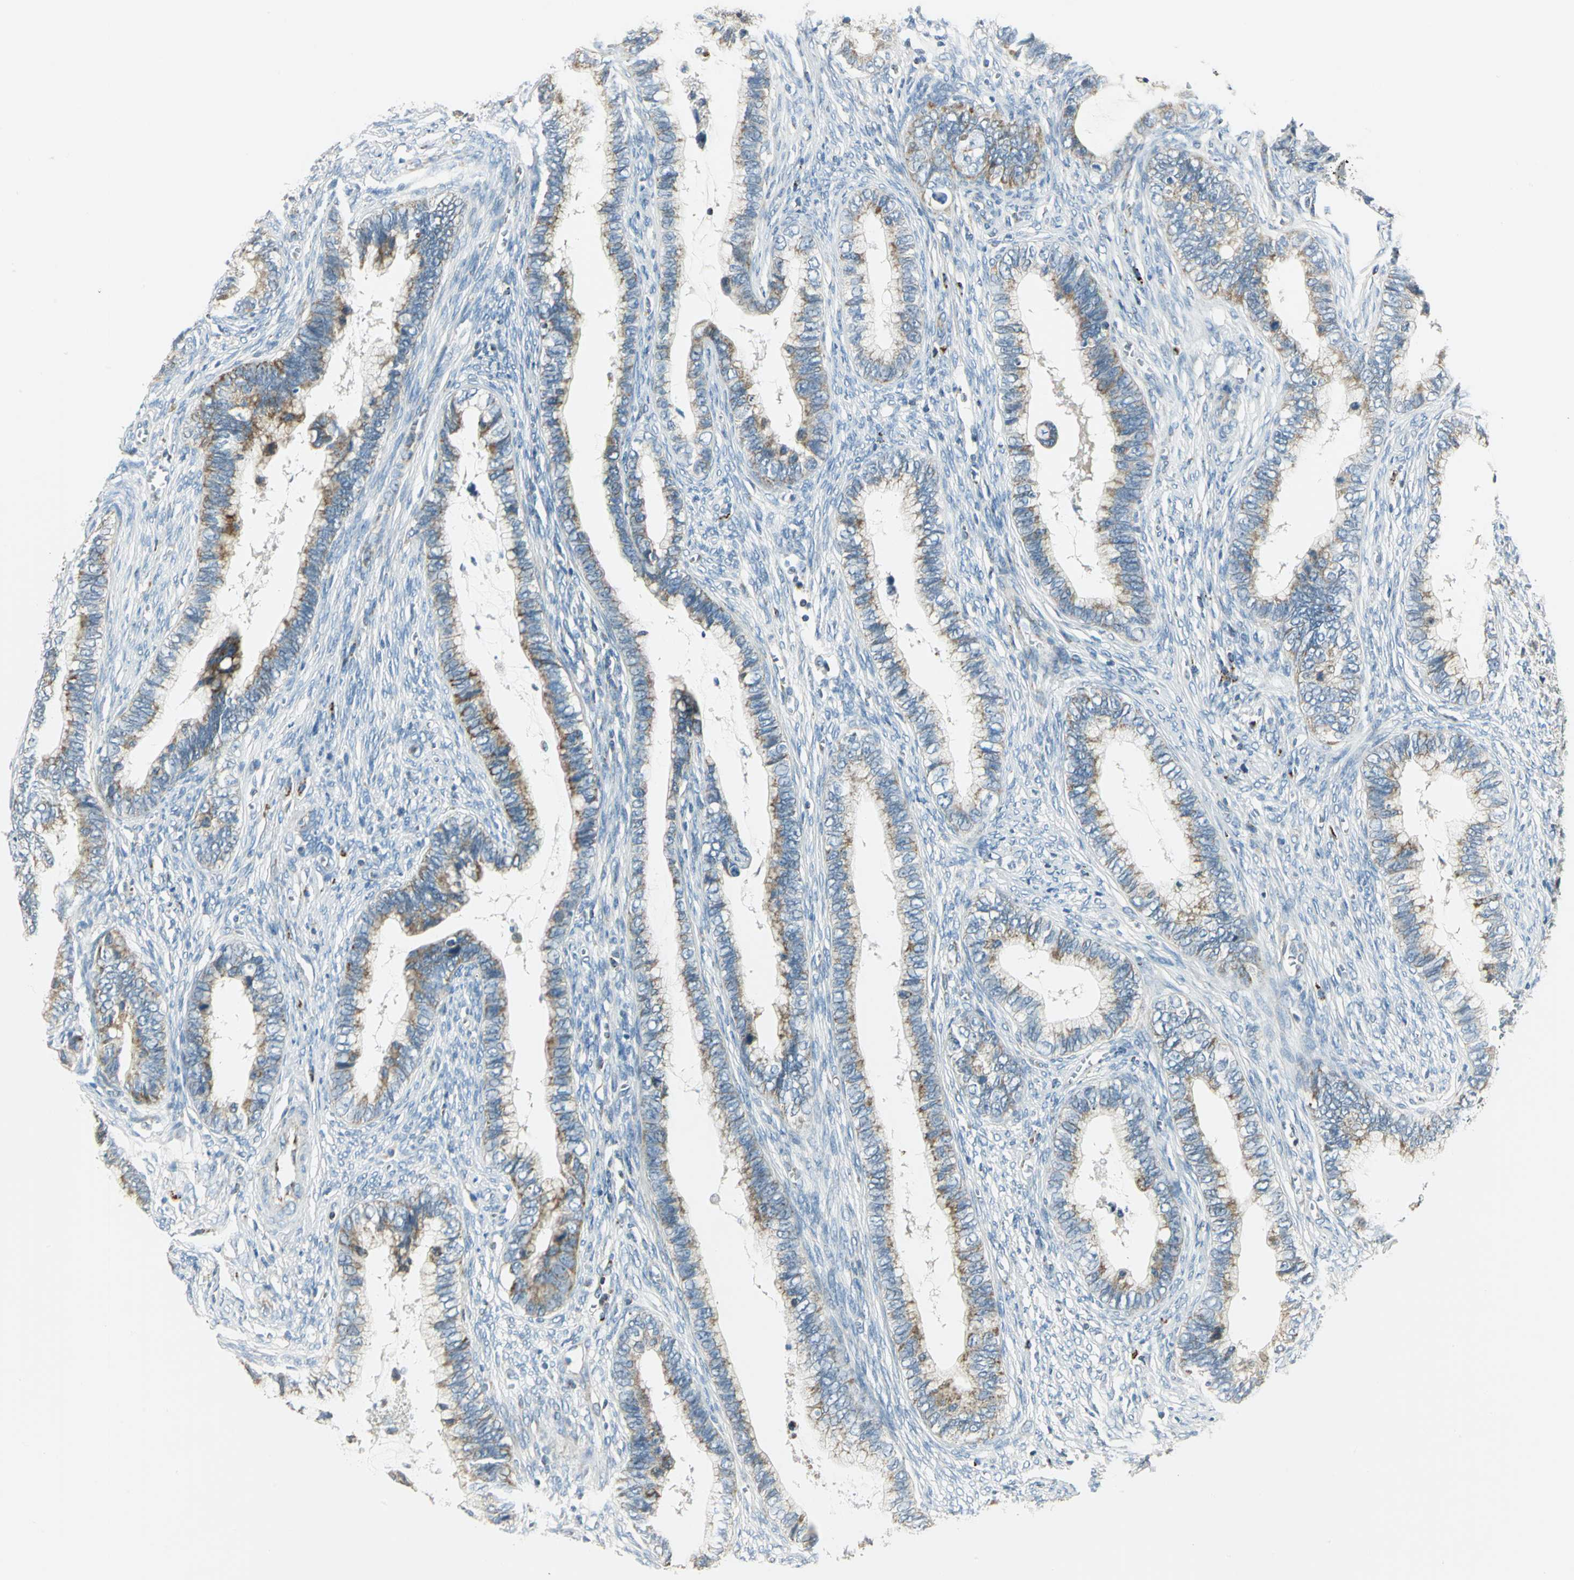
{"staining": {"intensity": "moderate", "quantity": ">75%", "location": "cytoplasmic/membranous"}, "tissue": "cervical cancer", "cell_type": "Tumor cells", "image_type": "cancer", "snomed": [{"axis": "morphology", "description": "Adenocarcinoma, NOS"}, {"axis": "topography", "description": "Cervix"}], "caption": "About >75% of tumor cells in cervical cancer (adenocarcinoma) display moderate cytoplasmic/membranous protein positivity as visualized by brown immunohistochemical staining.", "gene": "ACADM", "patient": {"sex": "female", "age": 44}}